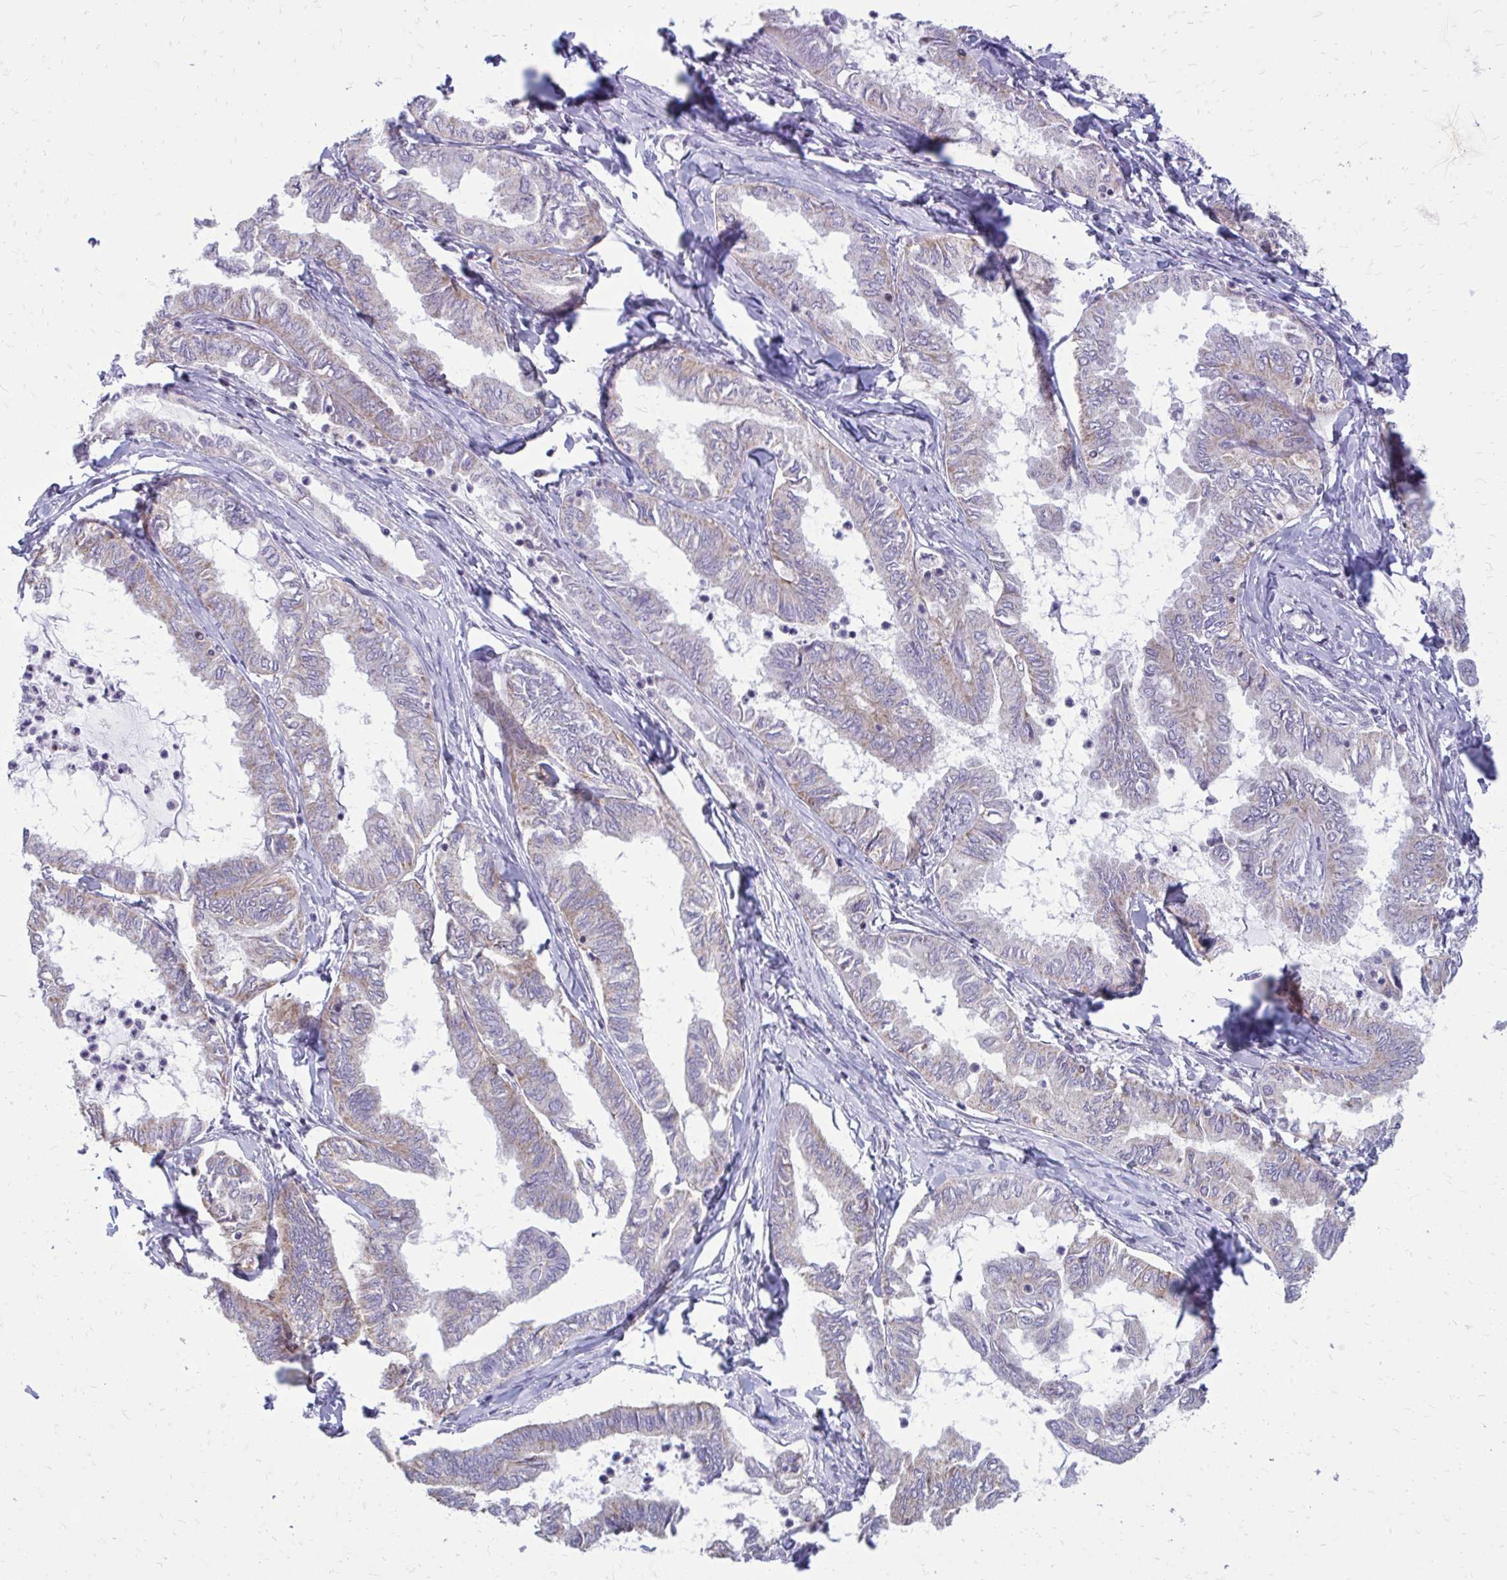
{"staining": {"intensity": "weak", "quantity": "25%-75%", "location": "cytoplasmic/membranous"}, "tissue": "ovarian cancer", "cell_type": "Tumor cells", "image_type": "cancer", "snomed": [{"axis": "morphology", "description": "Carcinoma, endometroid"}, {"axis": "topography", "description": "Ovary"}], "caption": "IHC of human ovarian cancer (endometroid carcinoma) reveals low levels of weak cytoplasmic/membranous staining in approximately 25%-75% of tumor cells.", "gene": "RPS6KA2", "patient": {"sex": "female", "age": 70}}